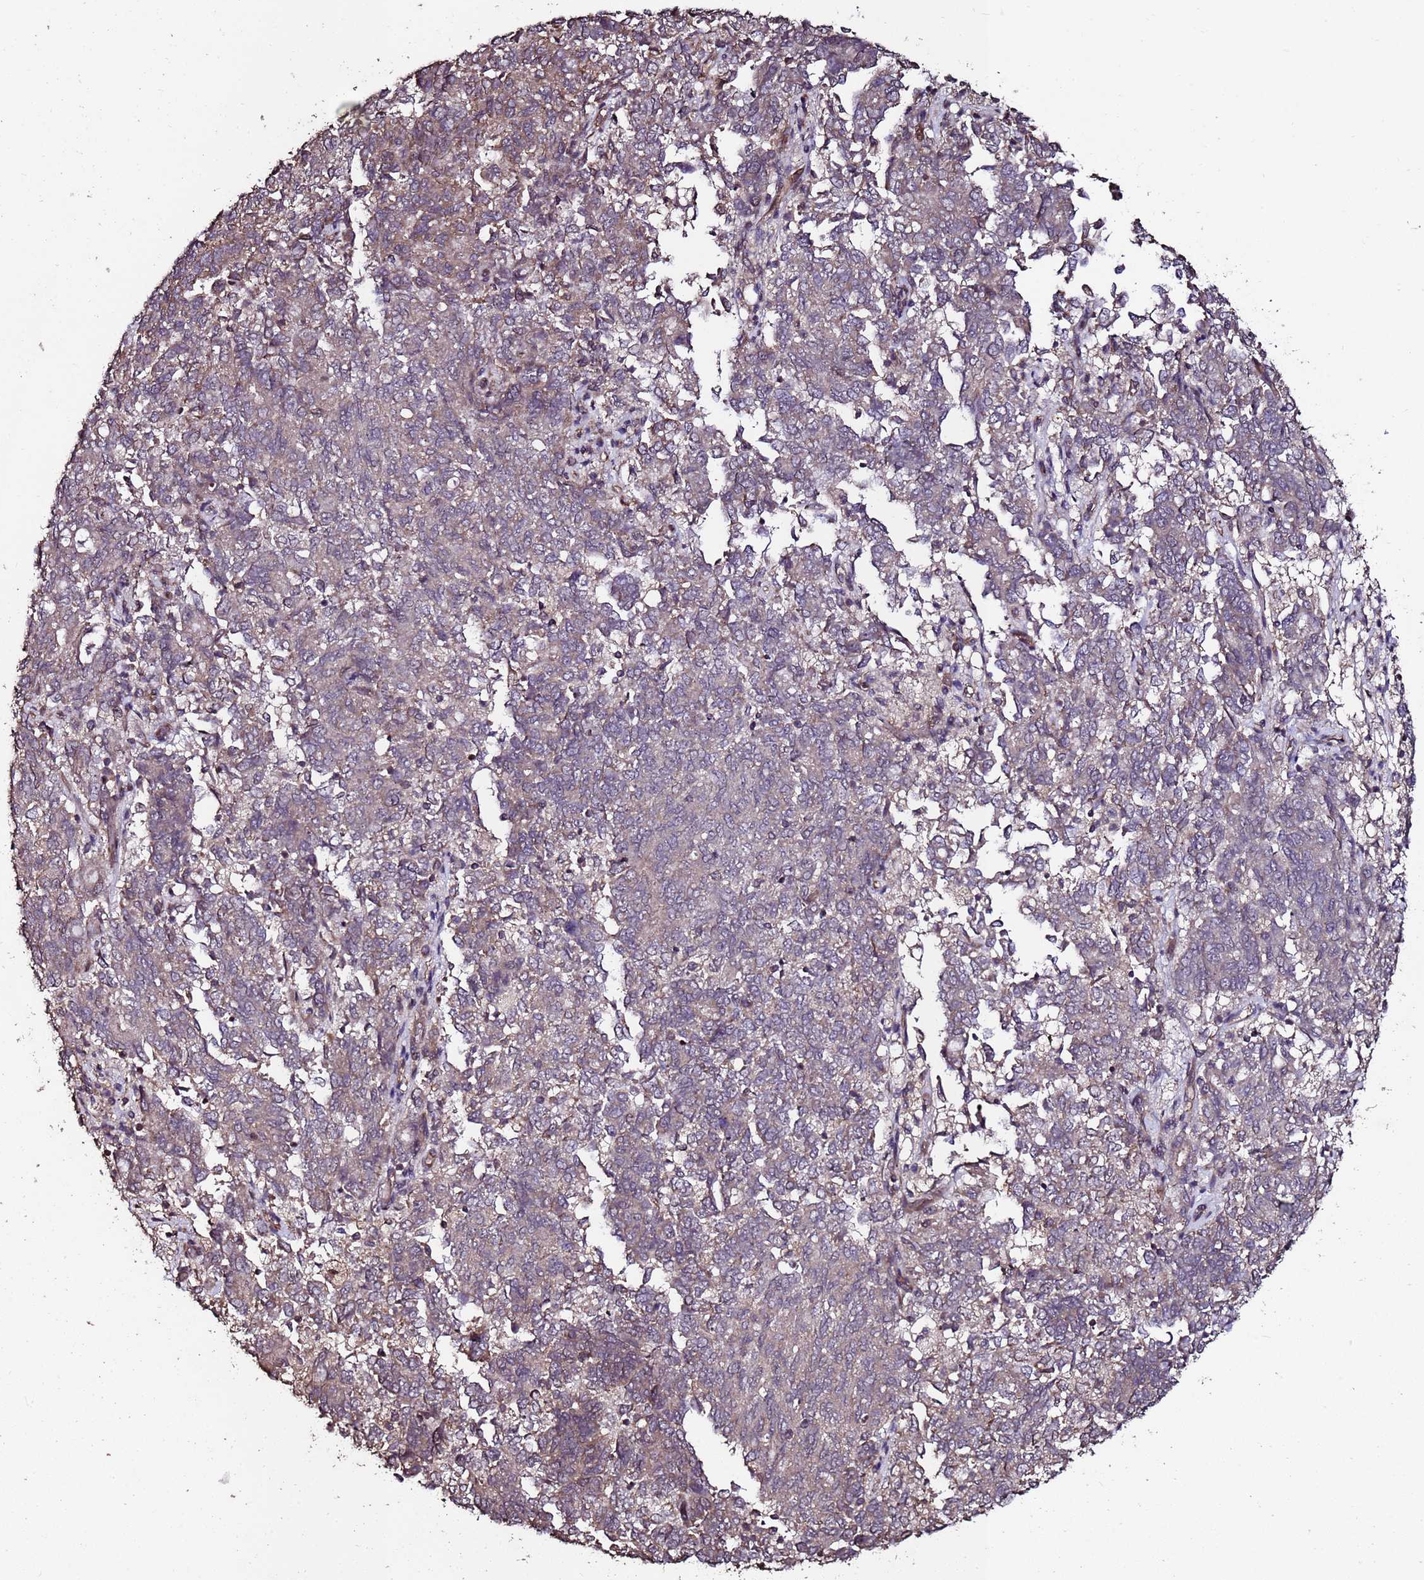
{"staining": {"intensity": "weak", "quantity": "25%-75%", "location": "cytoplasmic/membranous"}, "tissue": "endometrial cancer", "cell_type": "Tumor cells", "image_type": "cancer", "snomed": [{"axis": "morphology", "description": "Adenocarcinoma, NOS"}, {"axis": "topography", "description": "Endometrium"}], "caption": "Protein expression analysis of human endometrial adenocarcinoma reveals weak cytoplasmic/membranous positivity in approximately 25%-75% of tumor cells.", "gene": "PRODH", "patient": {"sex": "female", "age": 80}}